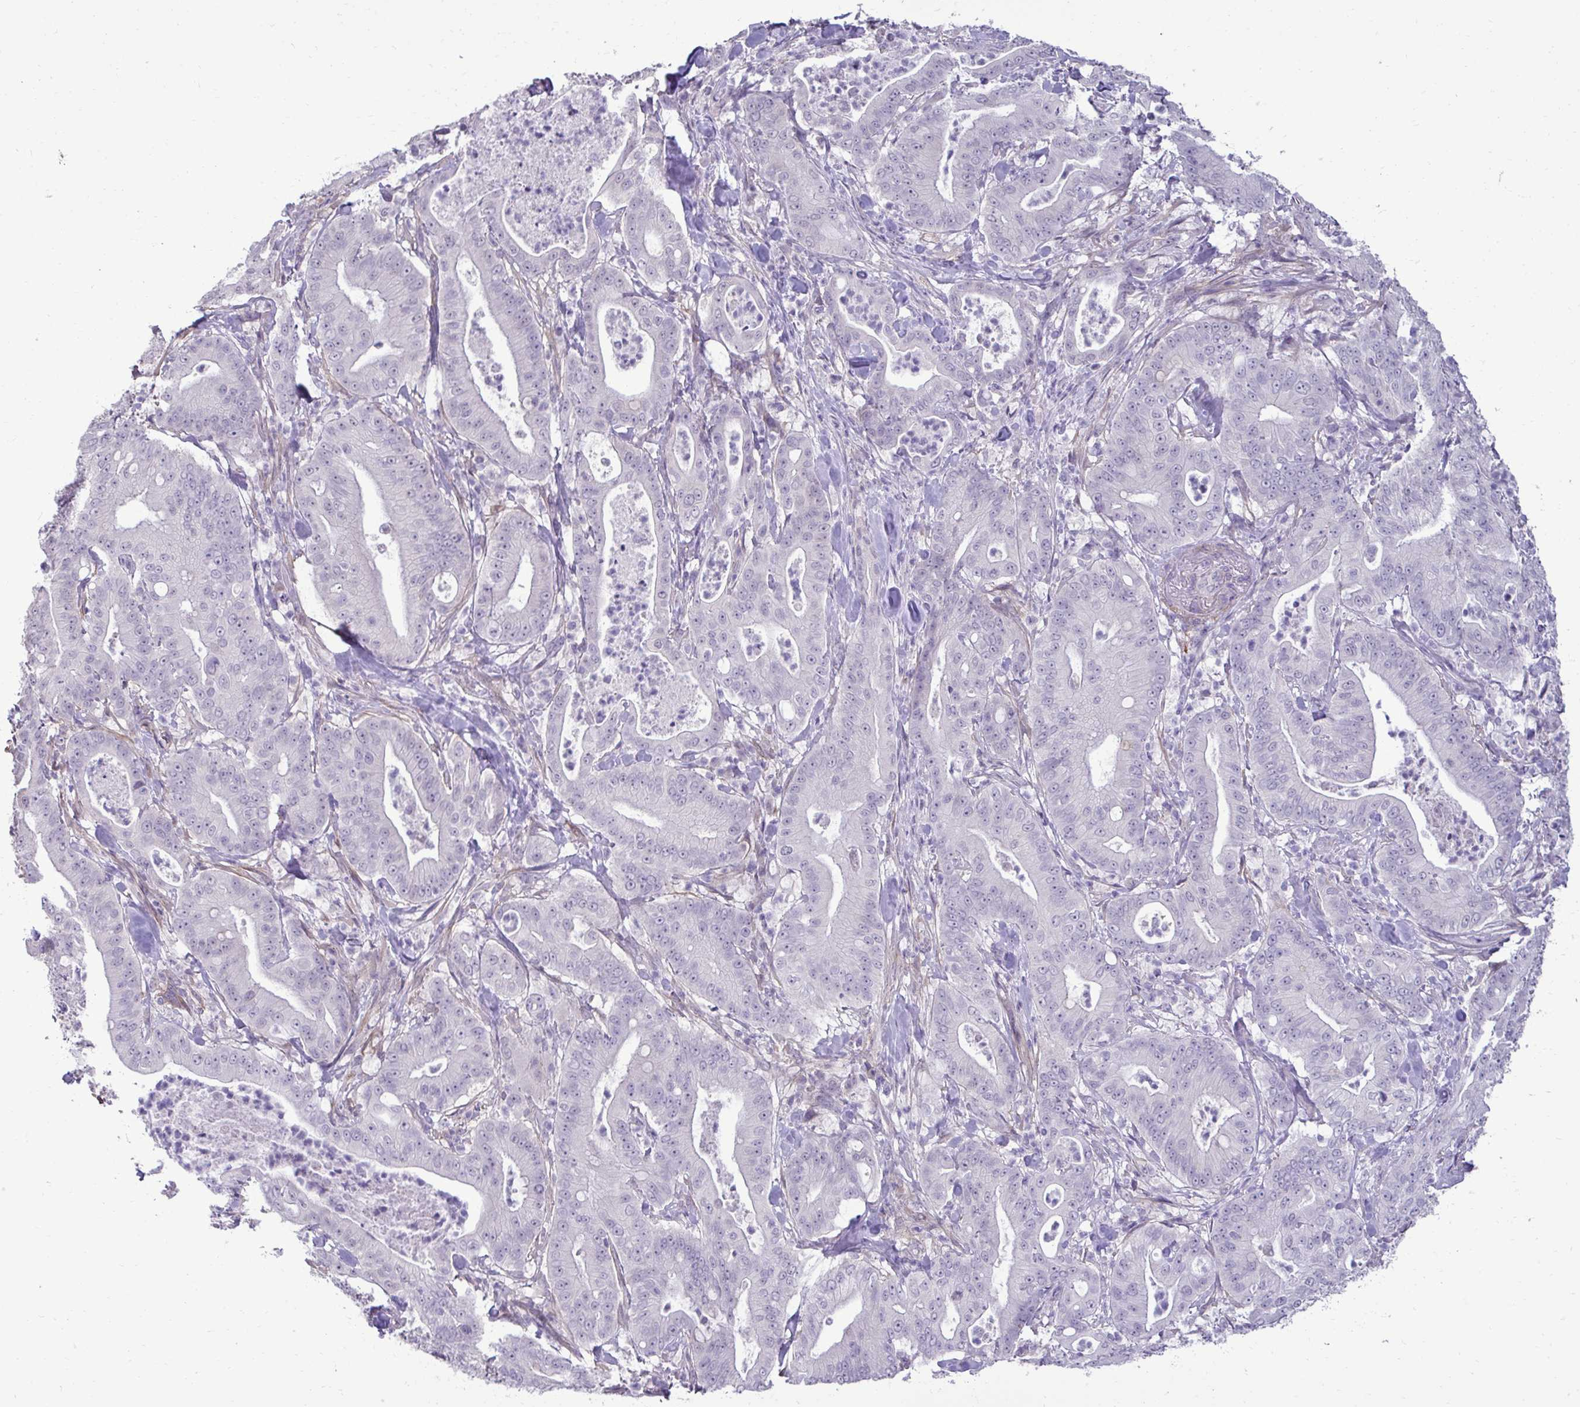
{"staining": {"intensity": "negative", "quantity": "none", "location": "none"}, "tissue": "pancreatic cancer", "cell_type": "Tumor cells", "image_type": "cancer", "snomed": [{"axis": "morphology", "description": "Adenocarcinoma, NOS"}, {"axis": "topography", "description": "Pancreas"}], "caption": "Immunohistochemistry (IHC) photomicrograph of pancreatic cancer stained for a protein (brown), which shows no positivity in tumor cells. The staining is performed using DAB (3,3'-diaminobenzidine) brown chromogen with nuclei counter-stained in using hematoxylin.", "gene": "SLC30A3", "patient": {"sex": "male", "age": 71}}